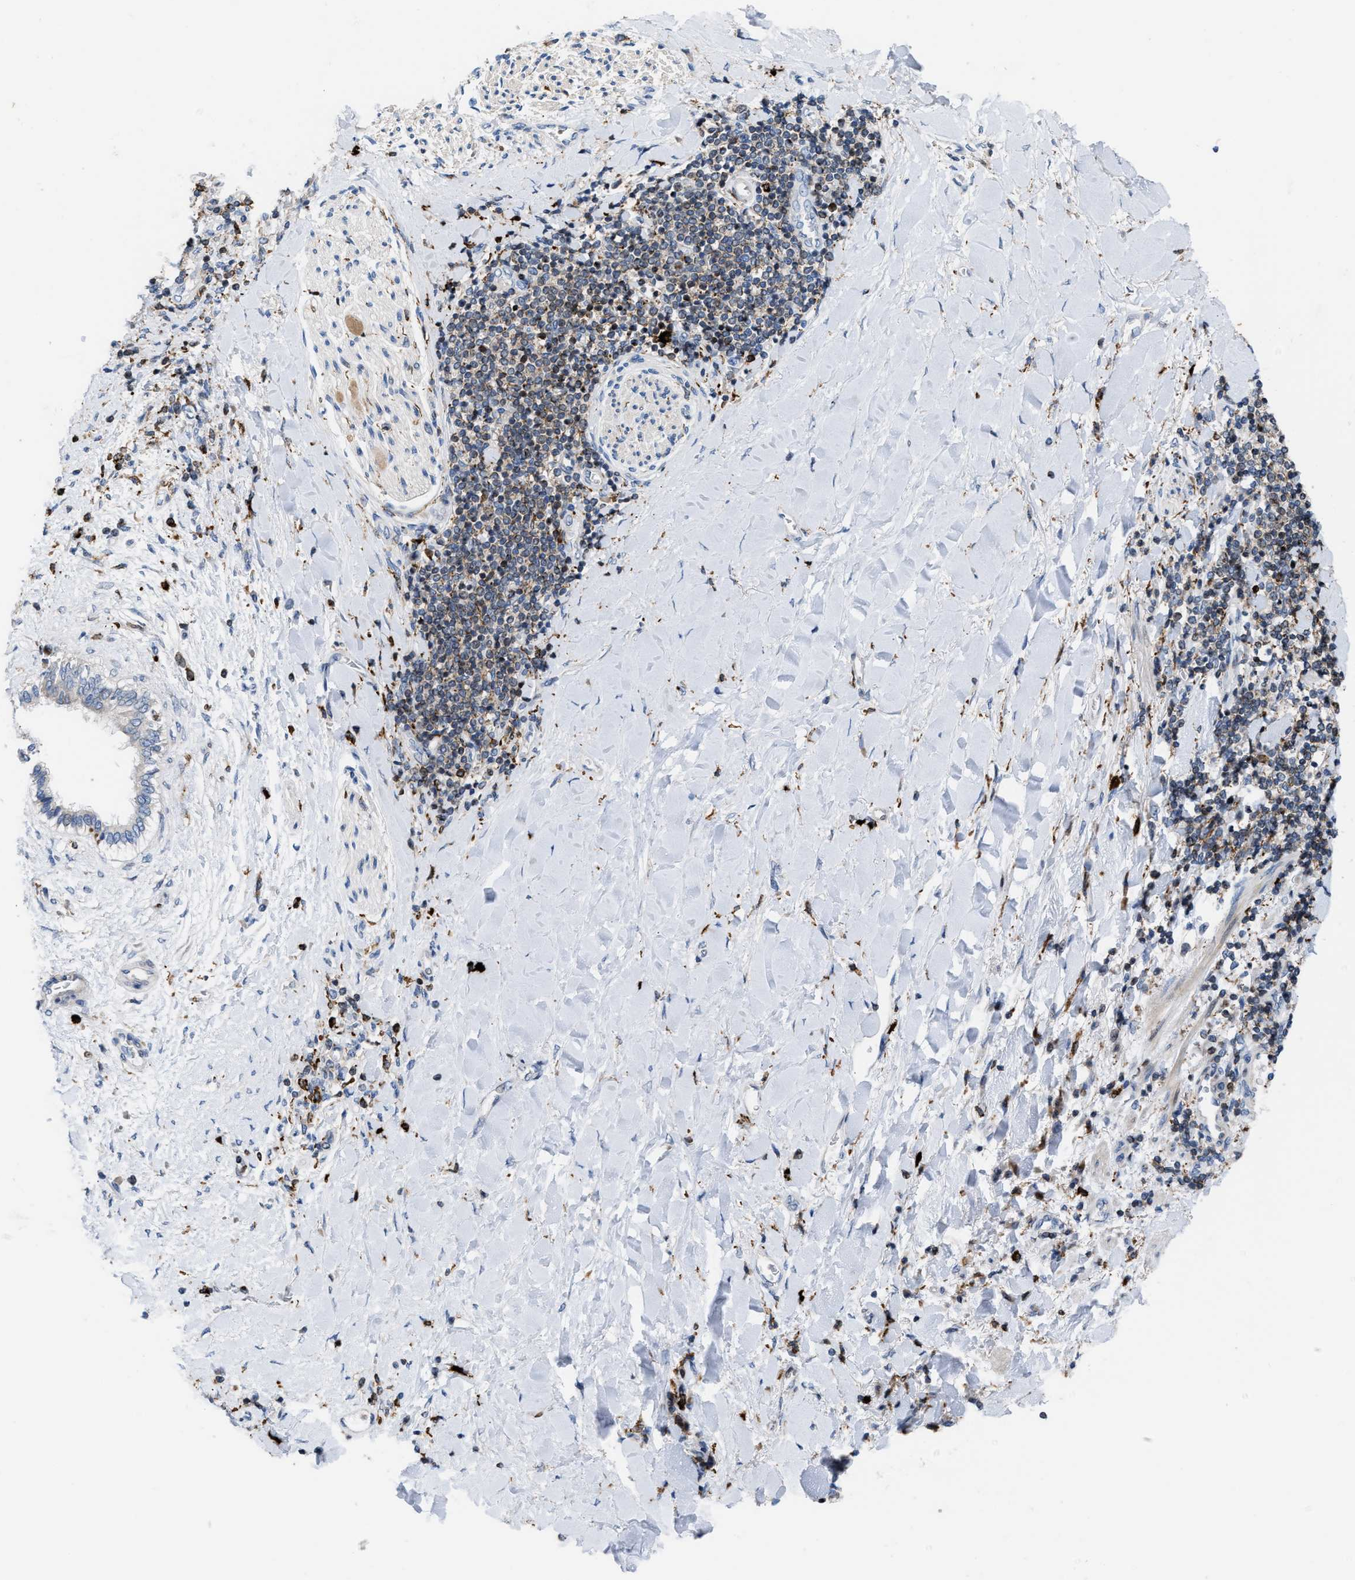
{"staining": {"intensity": "negative", "quantity": "none", "location": "none"}, "tissue": "liver cancer", "cell_type": "Tumor cells", "image_type": "cancer", "snomed": [{"axis": "morphology", "description": "Cholangiocarcinoma"}, {"axis": "topography", "description": "Liver"}], "caption": "Liver cancer was stained to show a protein in brown. There is no significant staining in tumor cells.", "gene": "ATP9A", "patient": {"sex": "male", "age": 50}}